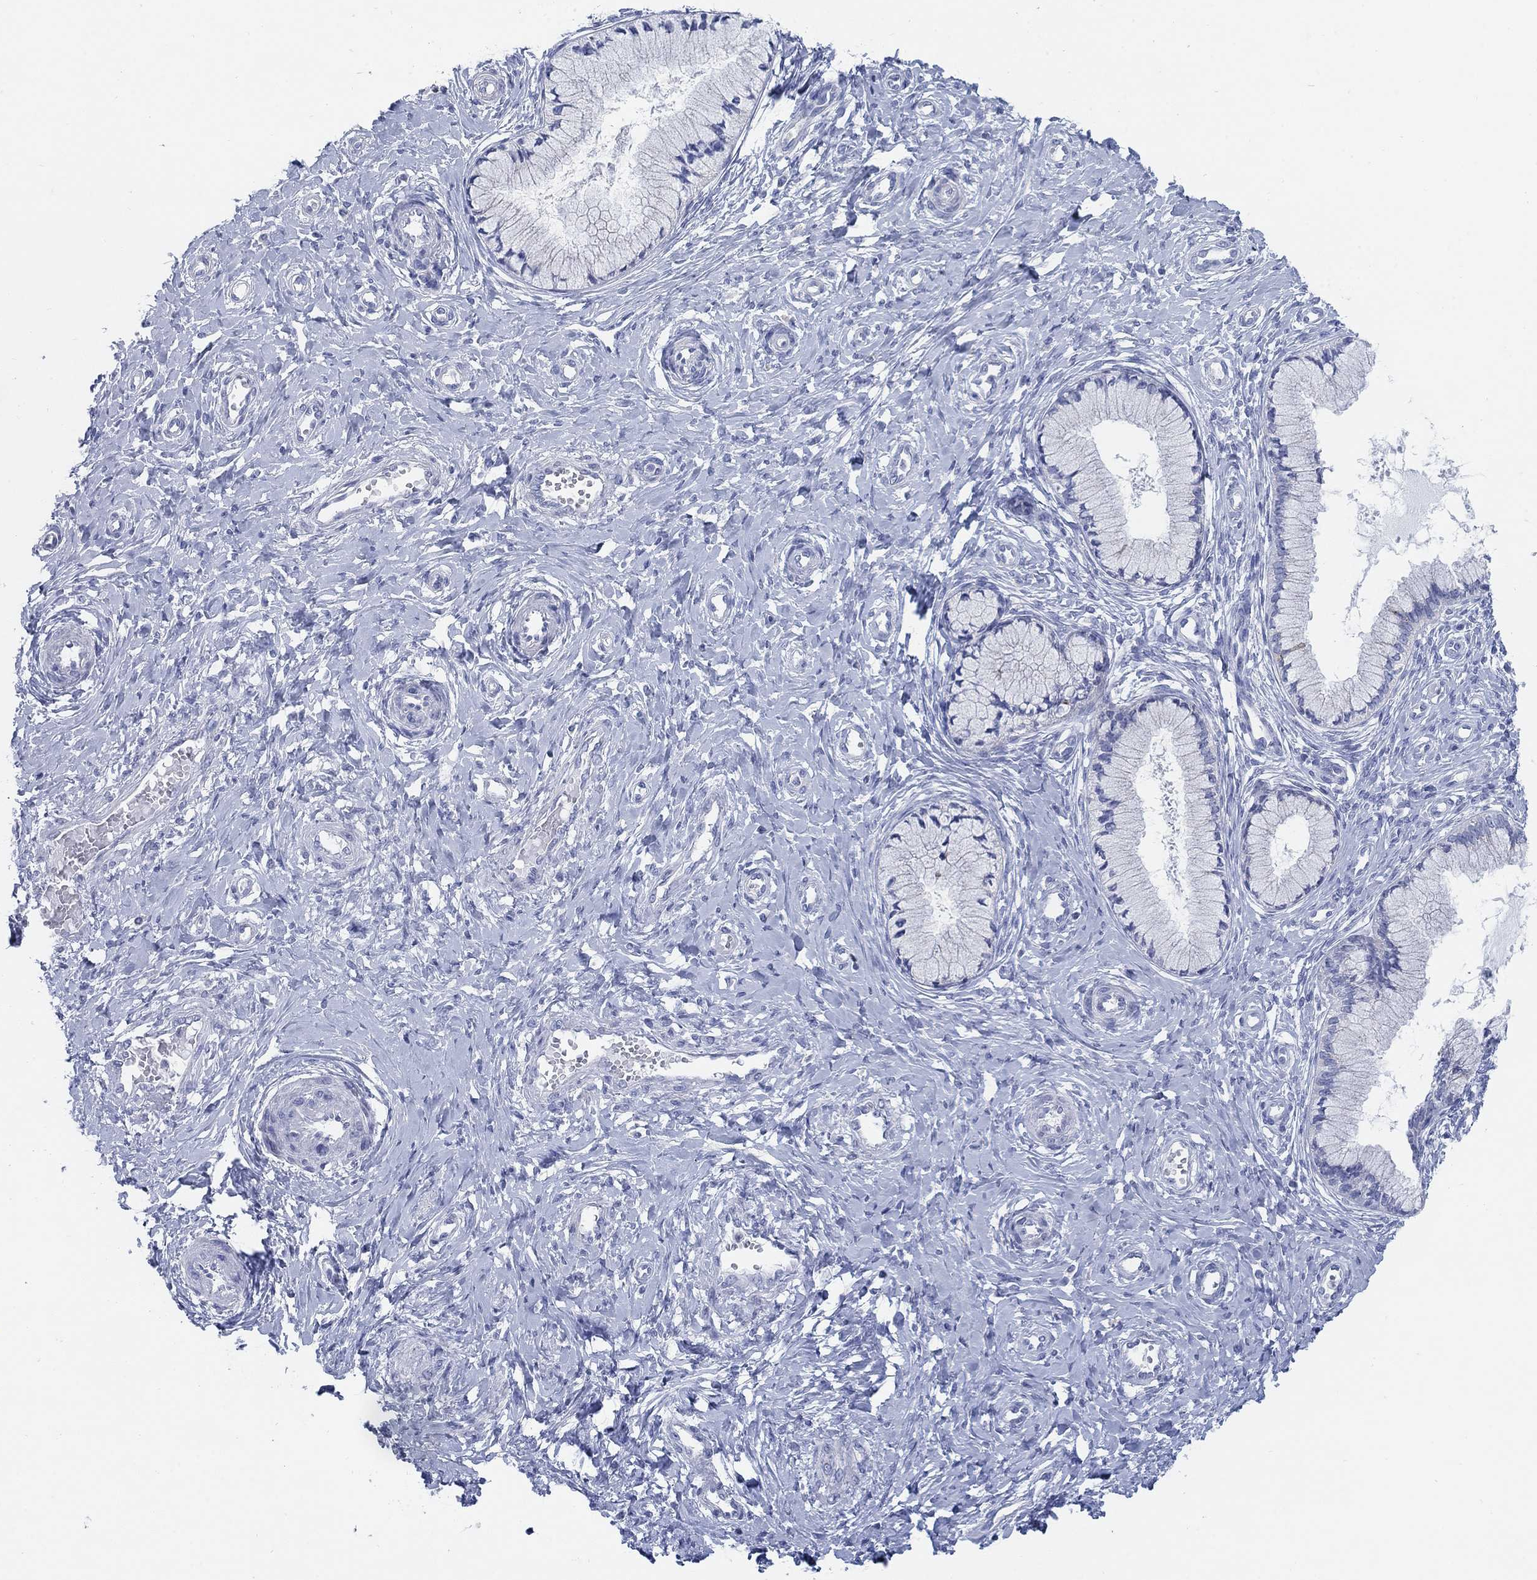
{"staining": {"intensity": "negative", "quantity": "none", "location": "none"}, "tissue": "cervix", "cell_type": "Glandular cells", "image_type": "normal", "snomed": [{"axis": "morphology", "description": "Normal tissue, NOS"}, {"axis": "topography", "description": "Cervix"}], "caption": "Immunohistochemistry image of unremarkable cervix stained for a protein (brown), which displays no staining in glandular cells.", "gene": "SCCPDH", "patient": {"sex": "female", "age": 37}}